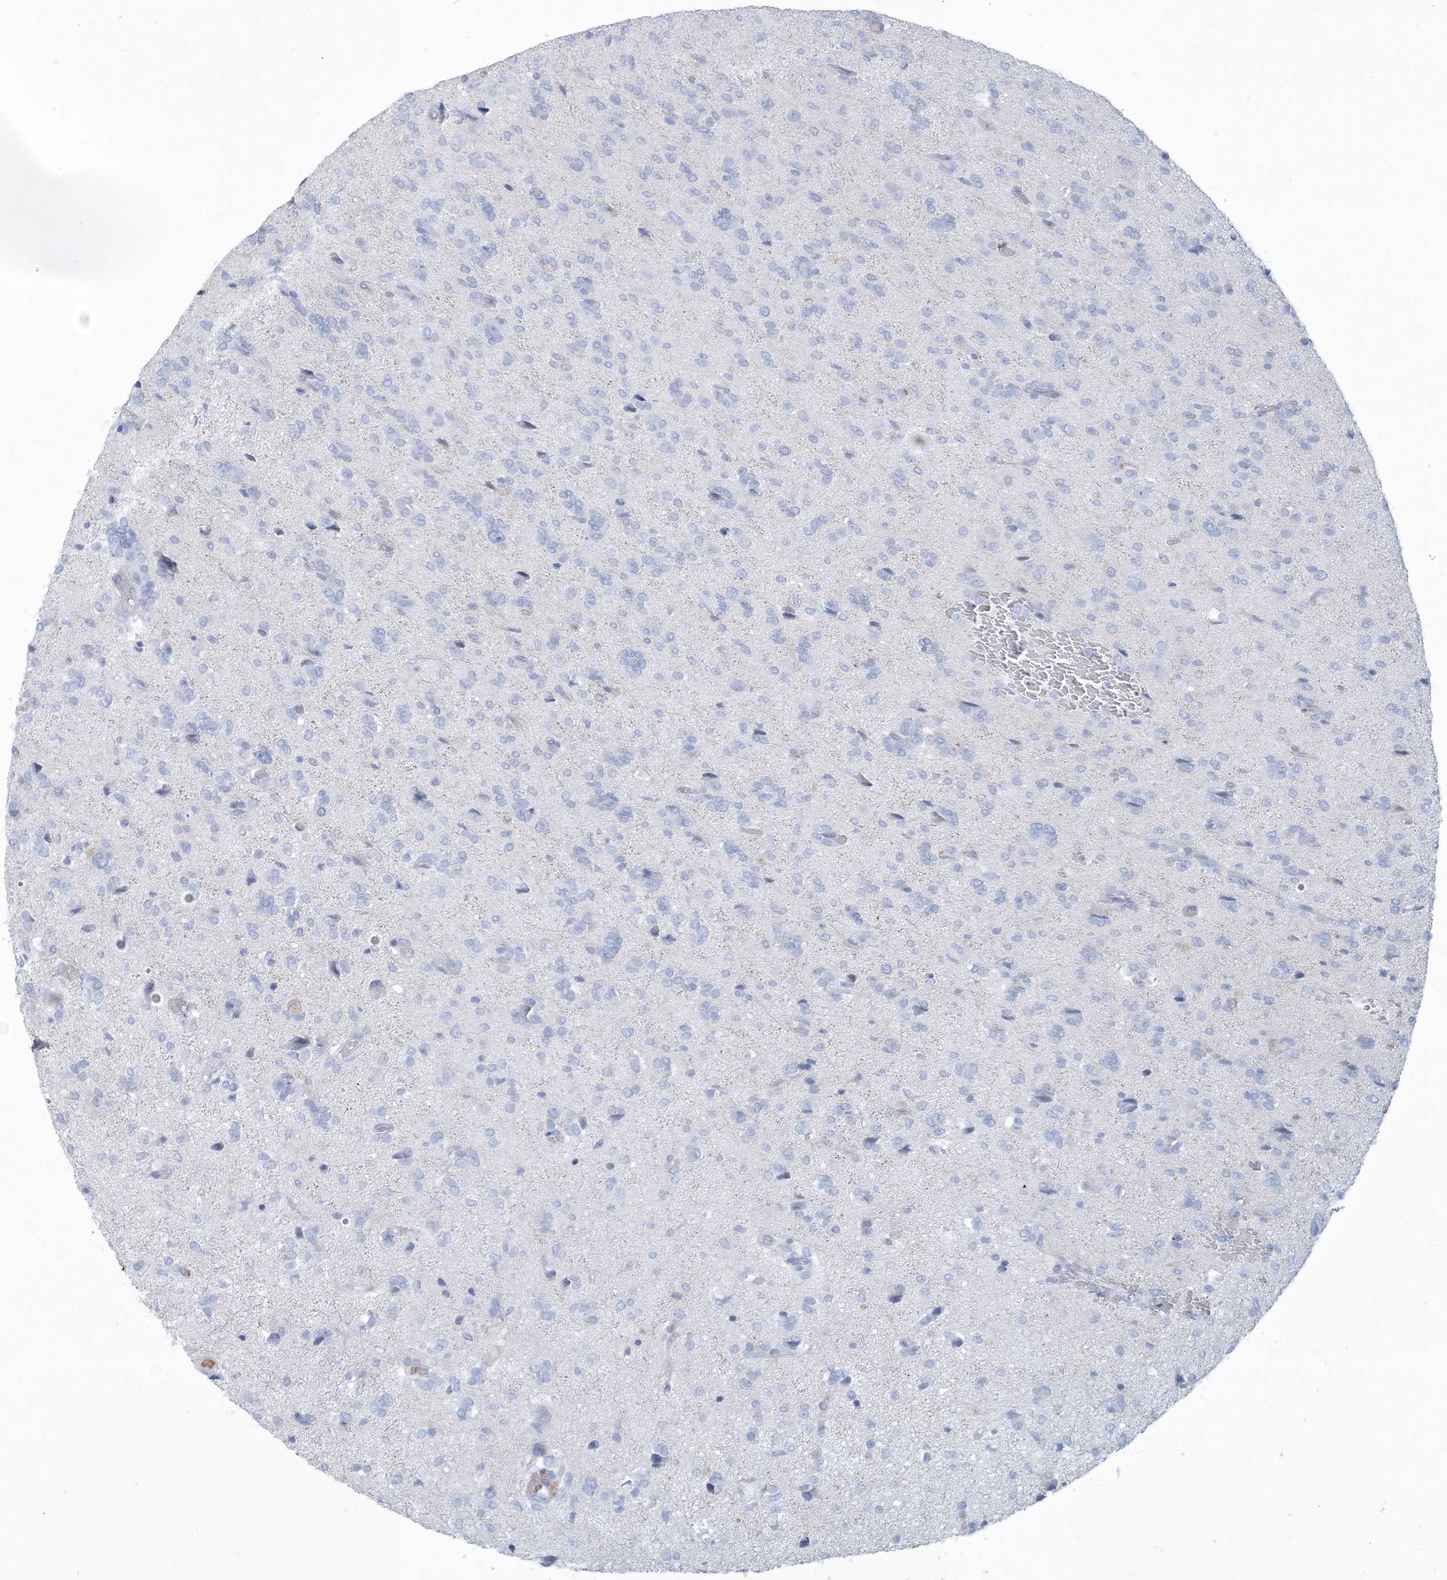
{"staining": {"intensity": "negative", "quantity": "none", "location": "none"}, "tissue": "glioma", "cell_type": "Tumor cells", "image_type": "cancer", "snomed": [{"axis": "morphology", "description": "Glioma, malignant, High grade"}, {"axis": "topography", "description": "Brain"}], "caption": "Tumor cells are negative for protein expression in human glioma.", "gene": "MOXD1", "patient": {"sex": "female", "age": 59}}